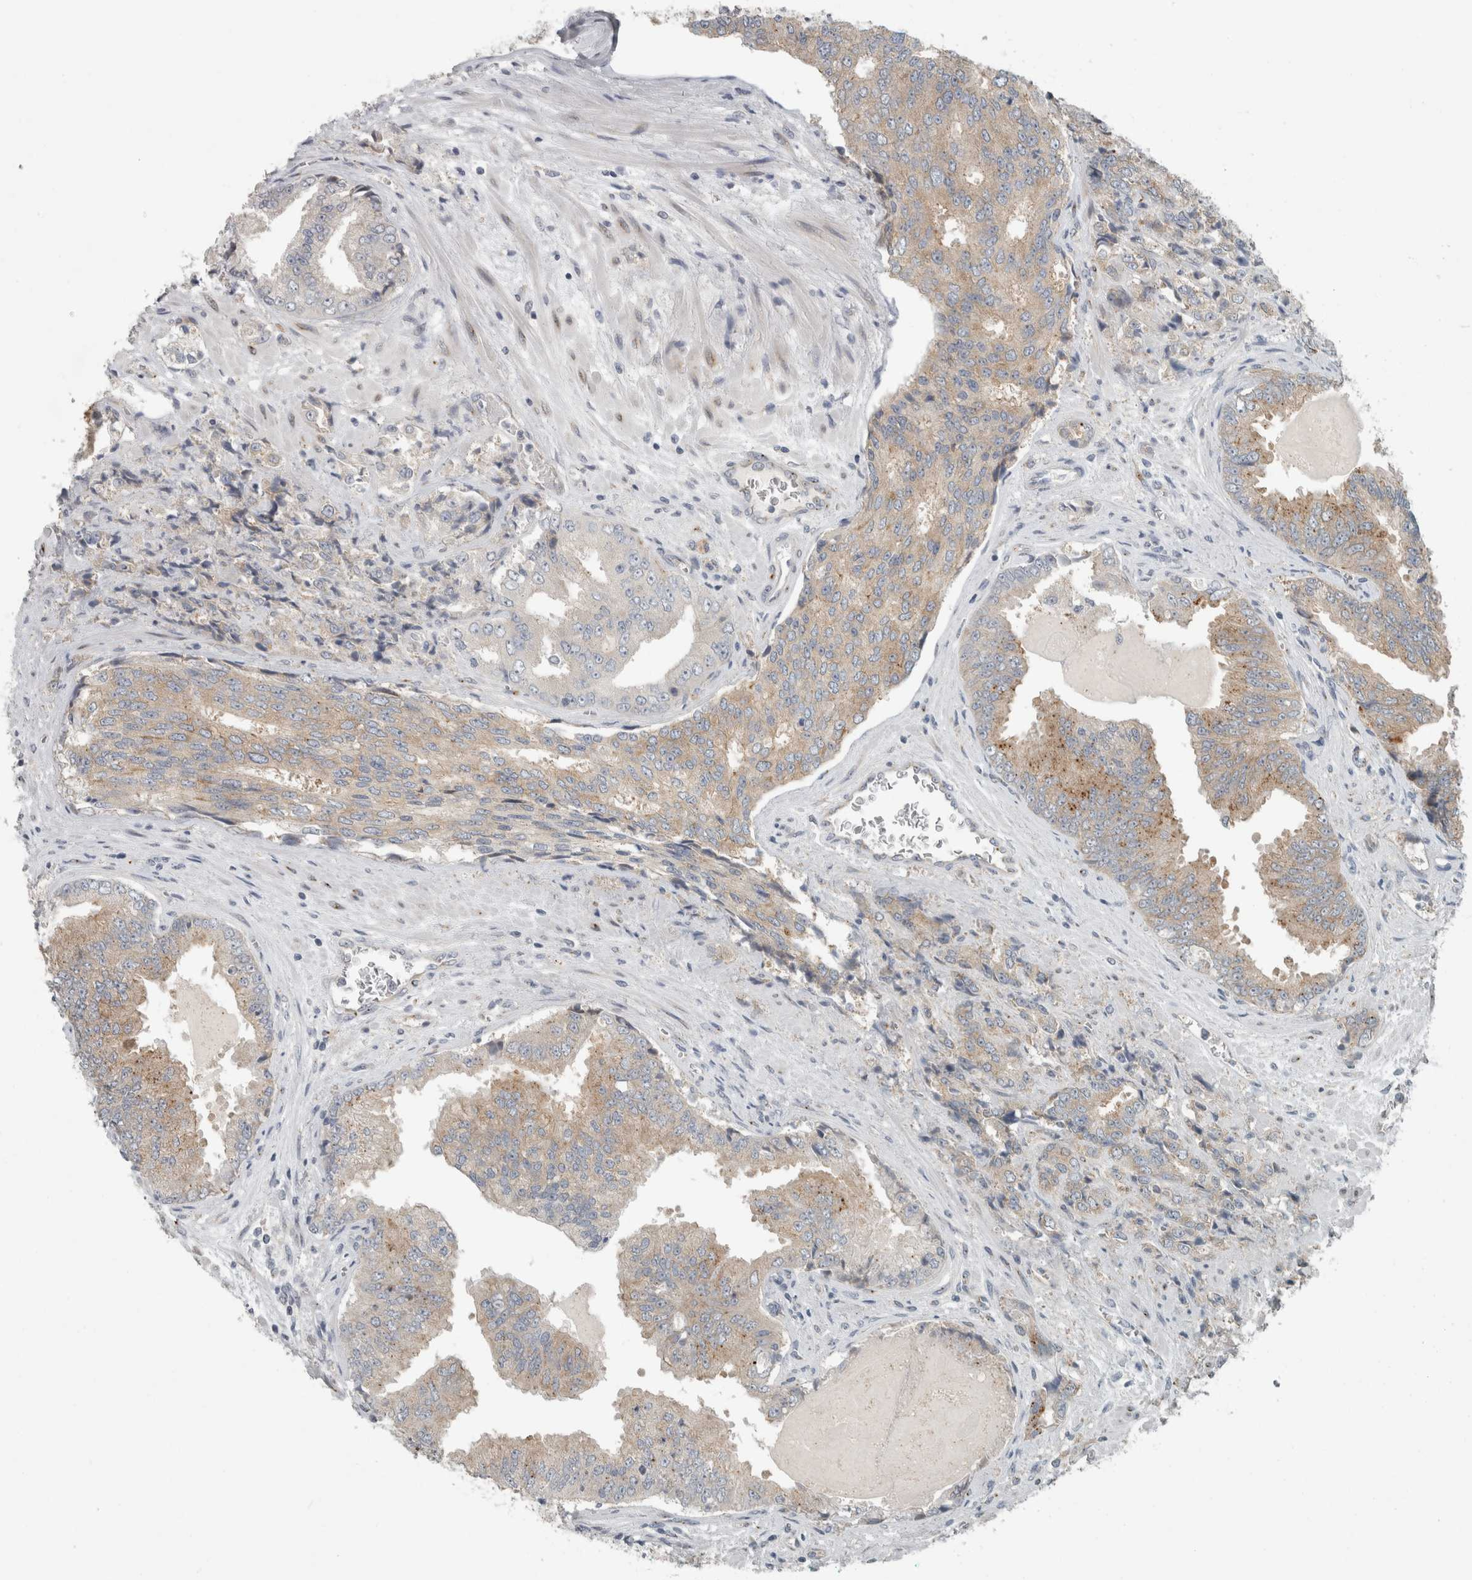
{"staining": {"intensity": "weak", "quantity": "25%-75%", "location": "cytoplasmic/membranous"}, "tissue": "prostate cancer", "cell_type": "Tumor cells", "image_type": "cancer", "snomed": [{"axis": "morphology", "description": "Adenocarcinoma, High grade"}, {"axis": "topography", "description": "Prostate"}], "caption": "IHC (DAB) staining of human prostate cancer (high-grade adenocarcinoma) exhibits weak cytoplasmic/membranous protein positivity in approximately 25%-75% of tumor cells. The staining was performed using DAB to visualize the protein expression in brown, while the nuclei were stained in blue with hematoxylin (Magnification: 20x).", "gene": "KIF1C", "patient": {"sex": "male", "age": 58}}